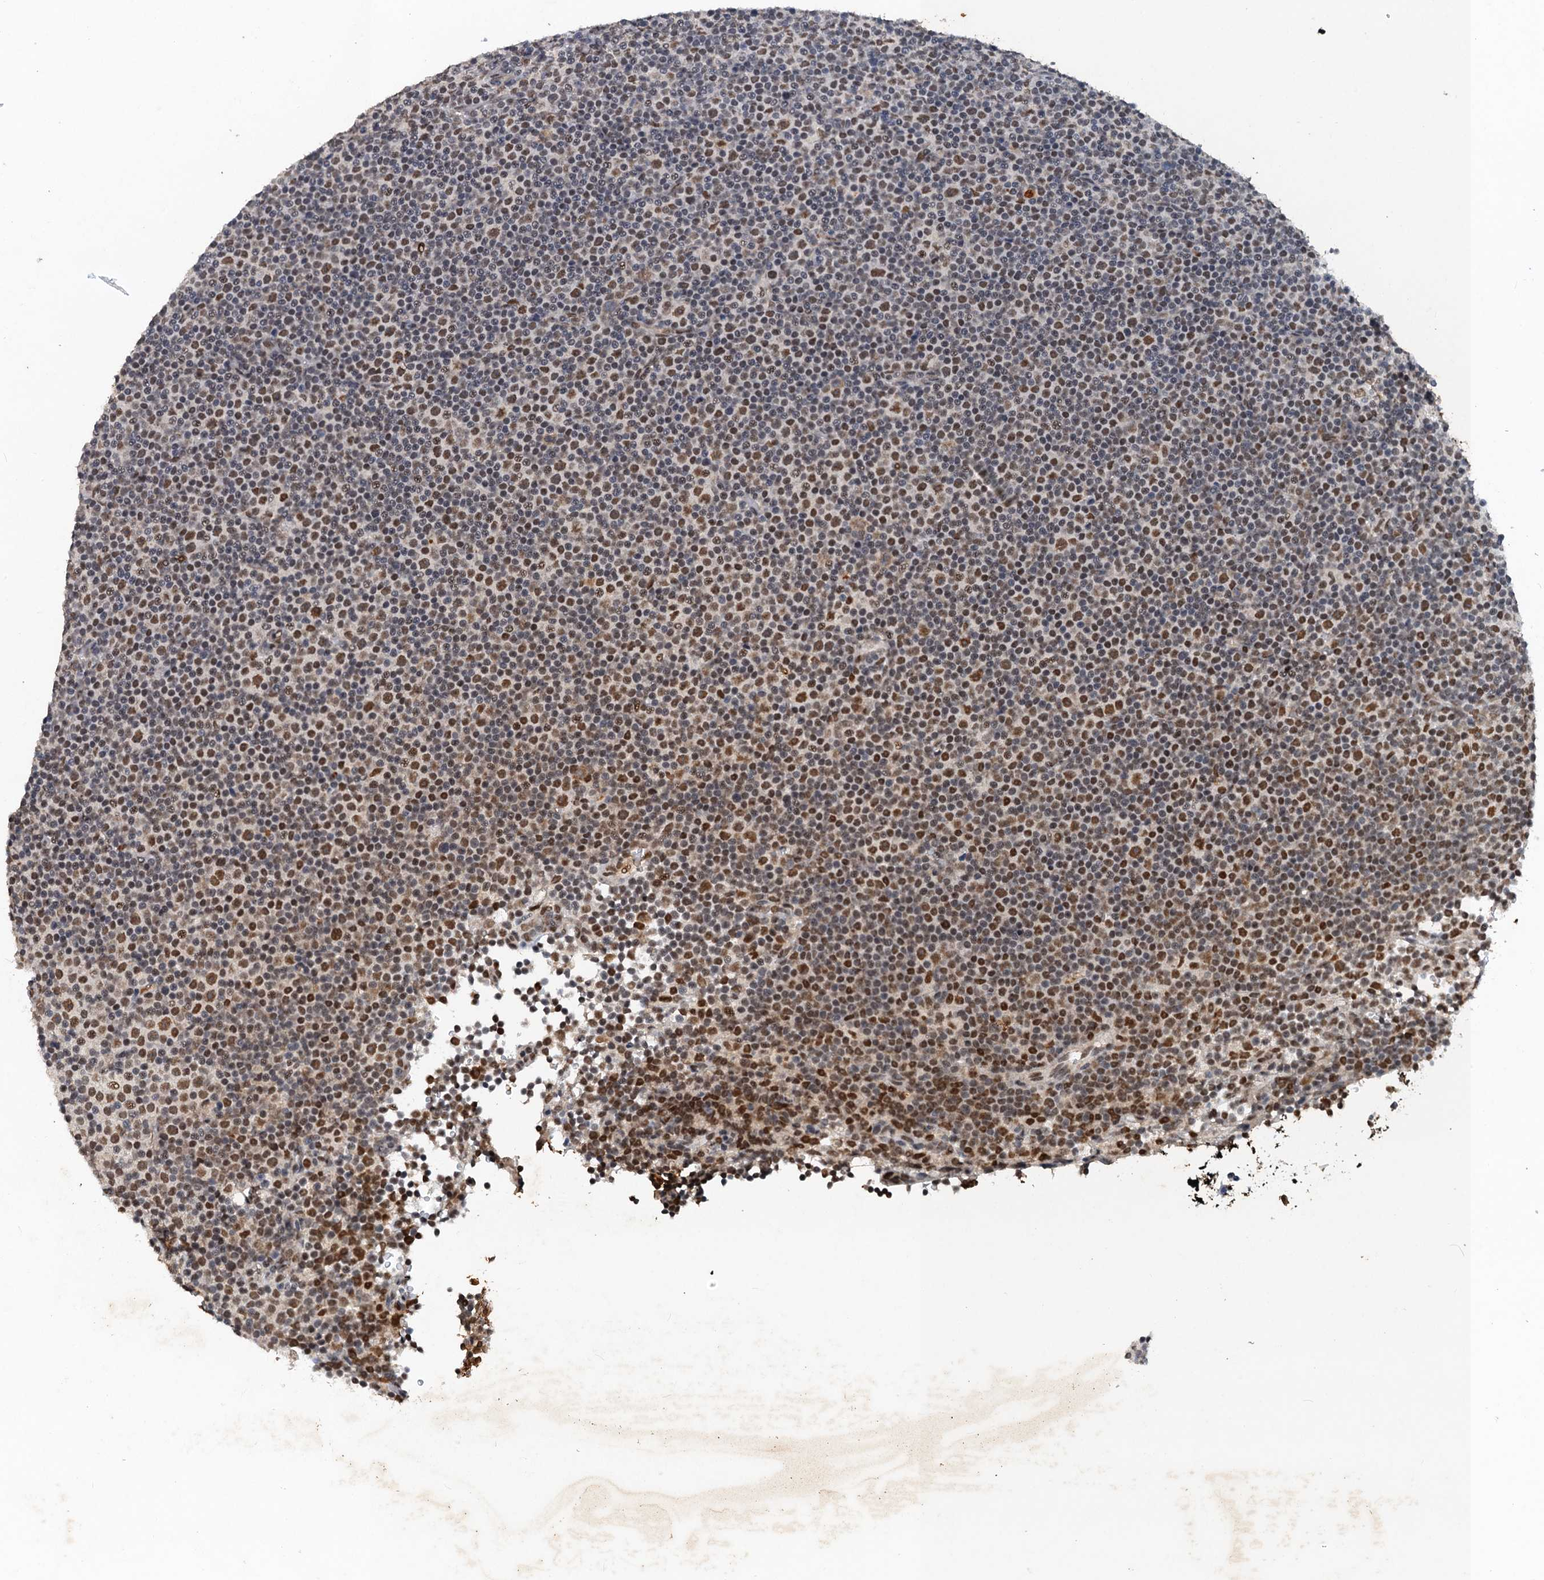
{"staining": {"intensity": "moderate", "quantity": "25%-75%", "location": "nuclear"}, "tissue": "lymphoma", "cell_type": "Tumor cells", "image_type": "cancer", "snomed": [{"axis": "morphology", "description": "Malignant lymphoma, non-Hodgkin's type, Low grade"}, {"axis": "topography", "description": "Lymph node"}], "caption": "Human lymphoma stained for a protein (brown) displays moderate nuclear positive positivity in about 25%-75% of tumor cells.", "gene": "CSTF3", "patient": {"sex": "female", "age": 67}}